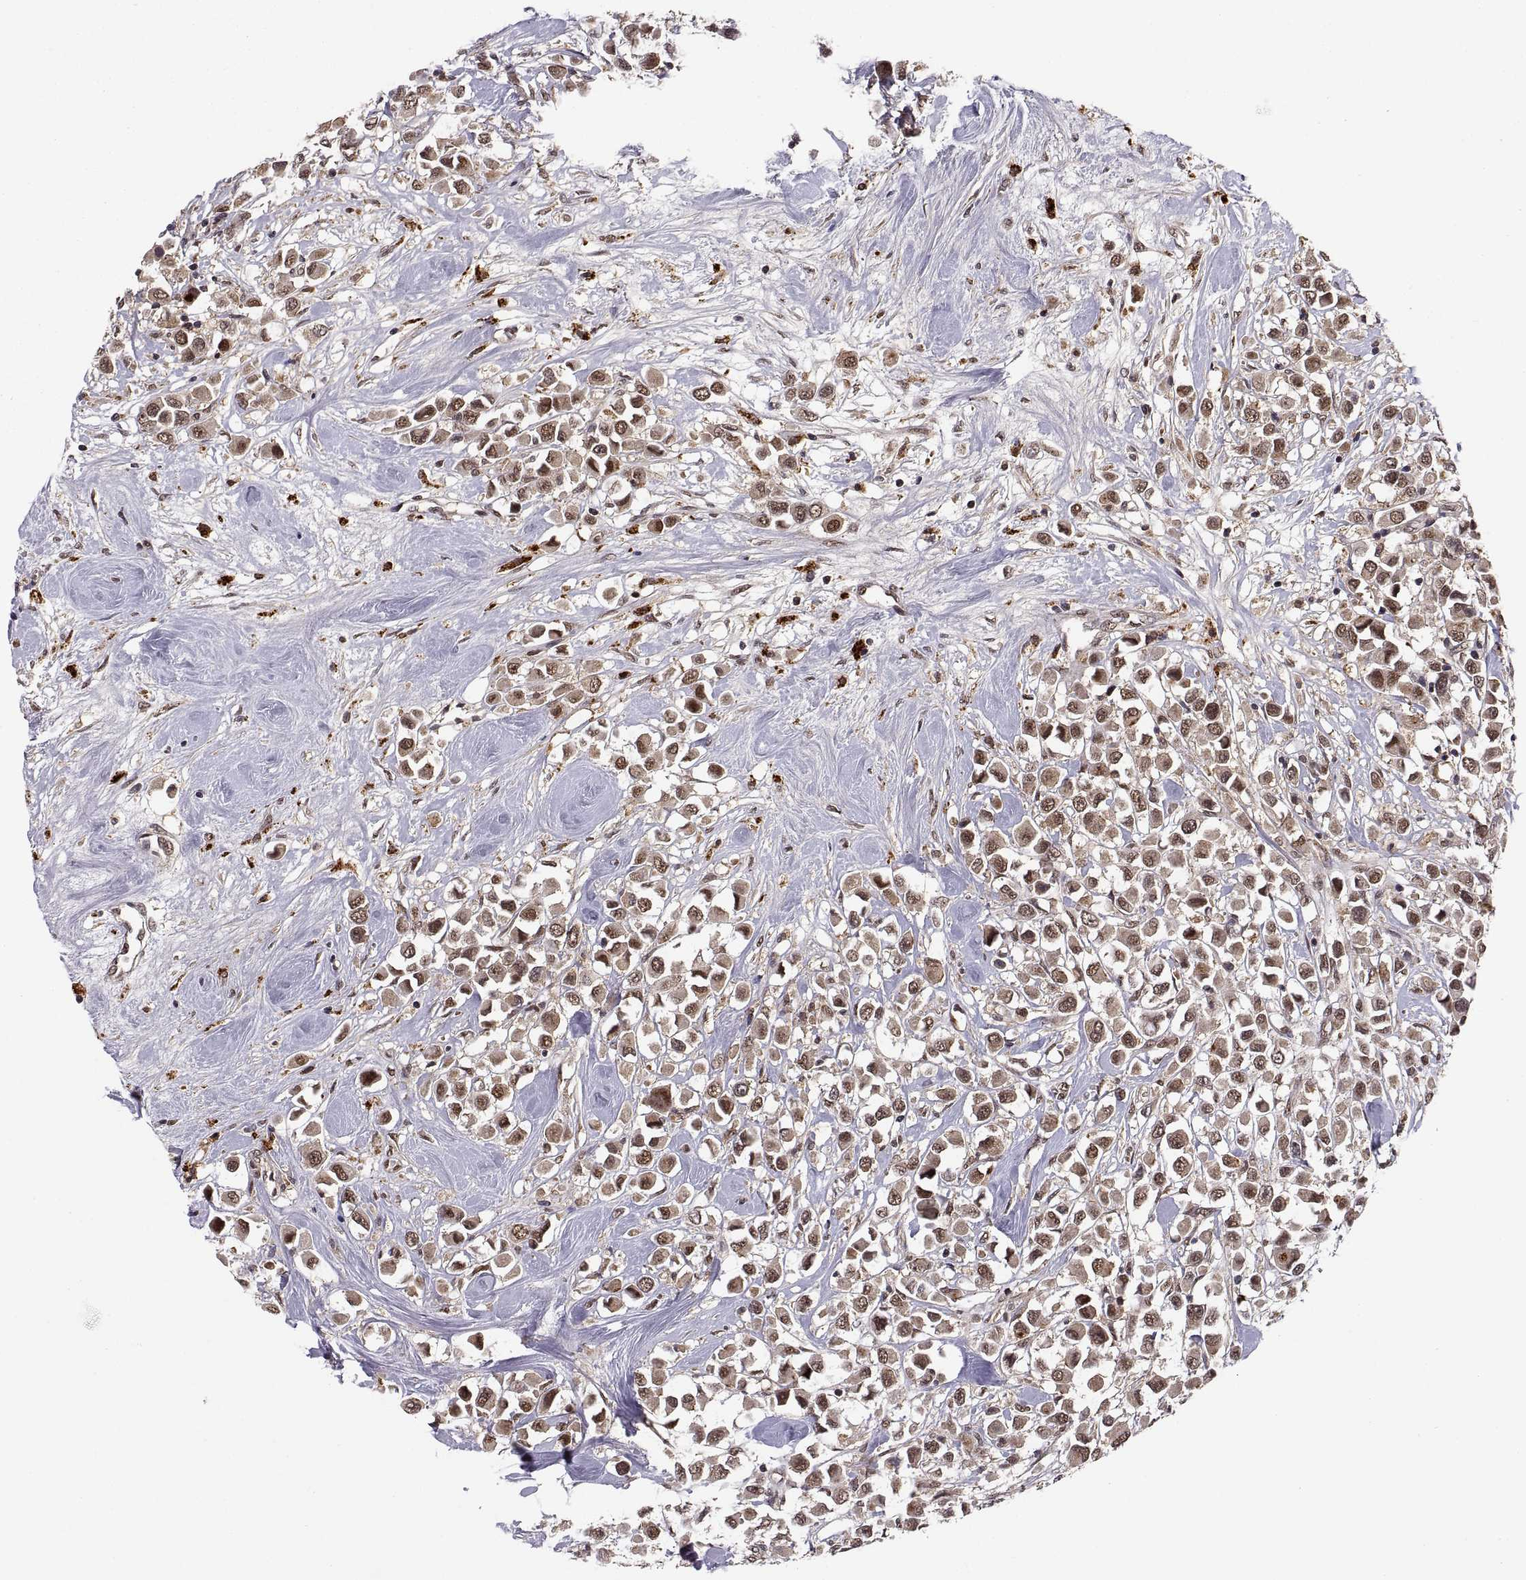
{"staining": {"intensity": "moderate", "quantity": ">75%", "location": "cytoplasmic/membranous,nuclear"}, "tissue": "breast cancer", "cell_type": "Tumor cells", "image_type": "cancer", "snomed": [{"axis": "morphology", "description": "Duct carcinoma"}, {"axis": "topography", "description": "Breast"}], "caption": "Breast invasive ductal carcinoma stained with IHC displays moderate cytoplasmic/membranous and nuclear staining in approximately >75% of tumor cells. Ihc stains the protein of interest in brown and the nuclei are stained blue.", "gene": "PSMC2", "patient": {"sex": "female", "age": 61}}